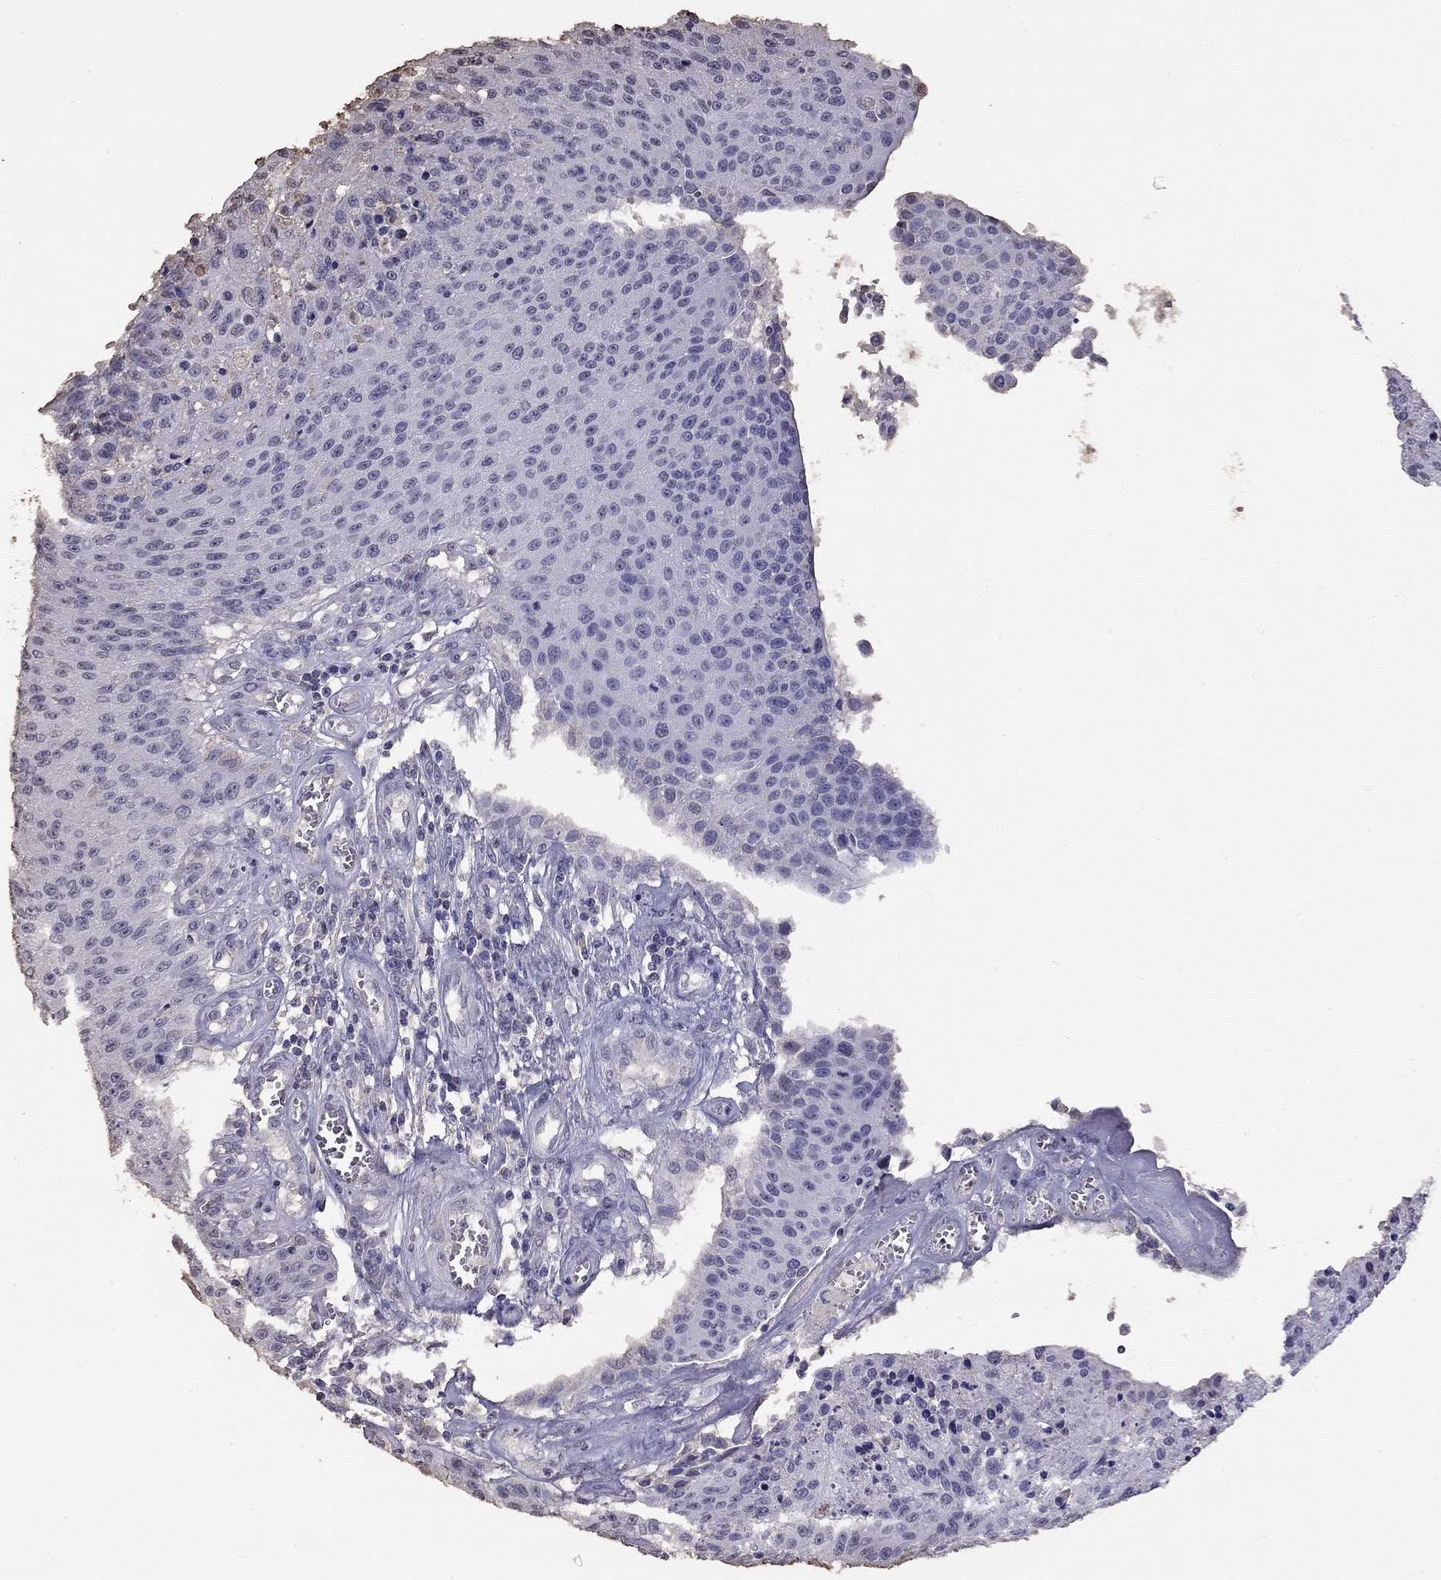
{"staining": {"intensity": "negative", "quantity": "none", "location": "none"}, "tissue": "urothelial cancer", "cell_type": "Tumor cells", "image_type": "cancer", "snomed": [{"axis": "morphology", "description": "Urothelial carcinoma, NOS"}, {"axis": "topography", "description": "Urinary bladder"}], "caption": "High power microscopy histopathology image of an immunohistochemistry (IHC) histopathology image of transitional cell carcinoma, revealing no significant positivity in tumor cells. (Brightfield microscopy of DAB immunohistochemistry (IHC) at high magnification).", "gene": "SUN3", "patient": {"sex": "male", "age": 55}}